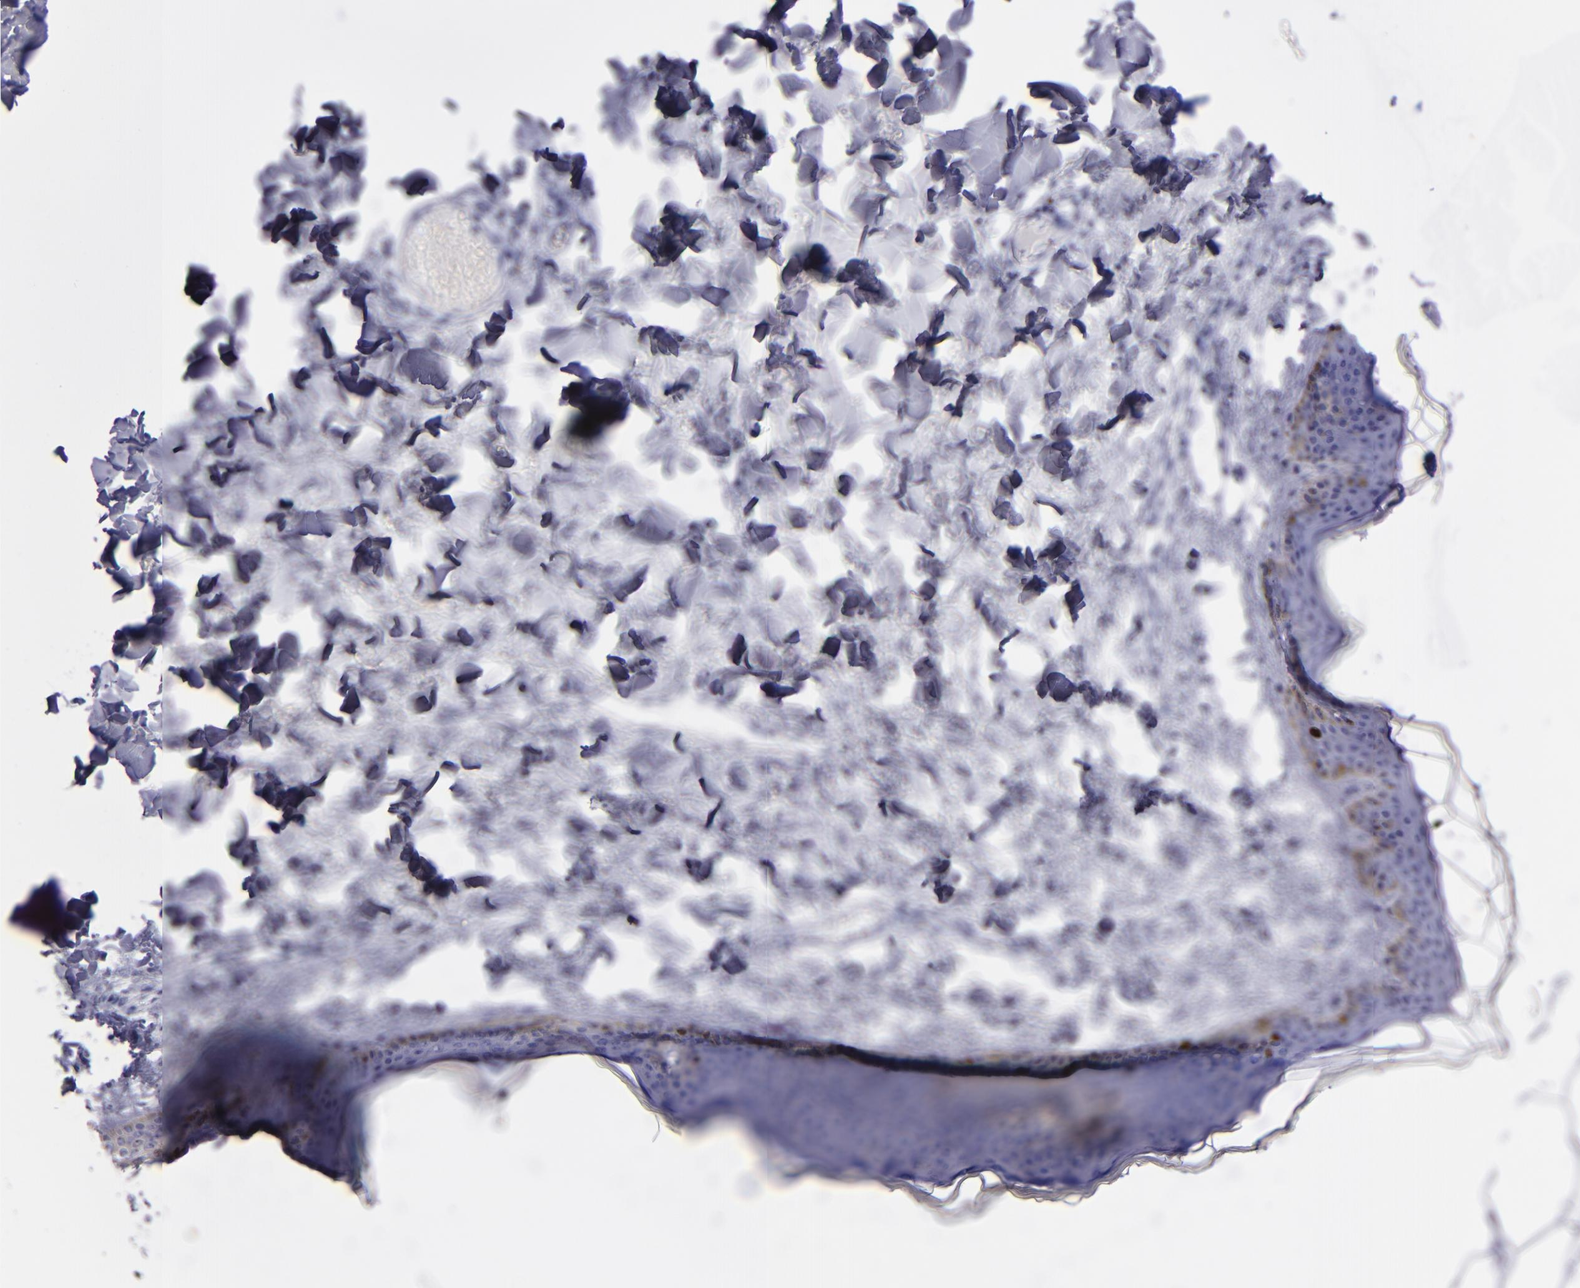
{"staining": {"intensity": "negative", "quantity": "none", "location": "none"}, "tissue": "skin", "cell_type": "Fibroblasts", "image_type": "normal", "snomed": [{"axis": "morphology", "description": "Normal tissue, NOS"}, {"axis": "topography", "description": "Skin"}], "caption": "High magnification brightfield microscopy of normal skin stained with DAB (brown) and counterstained with hematoxylin (blue): fibroblasts show no significant expression. The staining was performed using DAB to visualize the protein expression in brown, while the nuclei were stained in blue with hematoxylin (Magnification: 20x).", "gene": "TOP2A", "patient": {"sex": "female", "age": 17}}